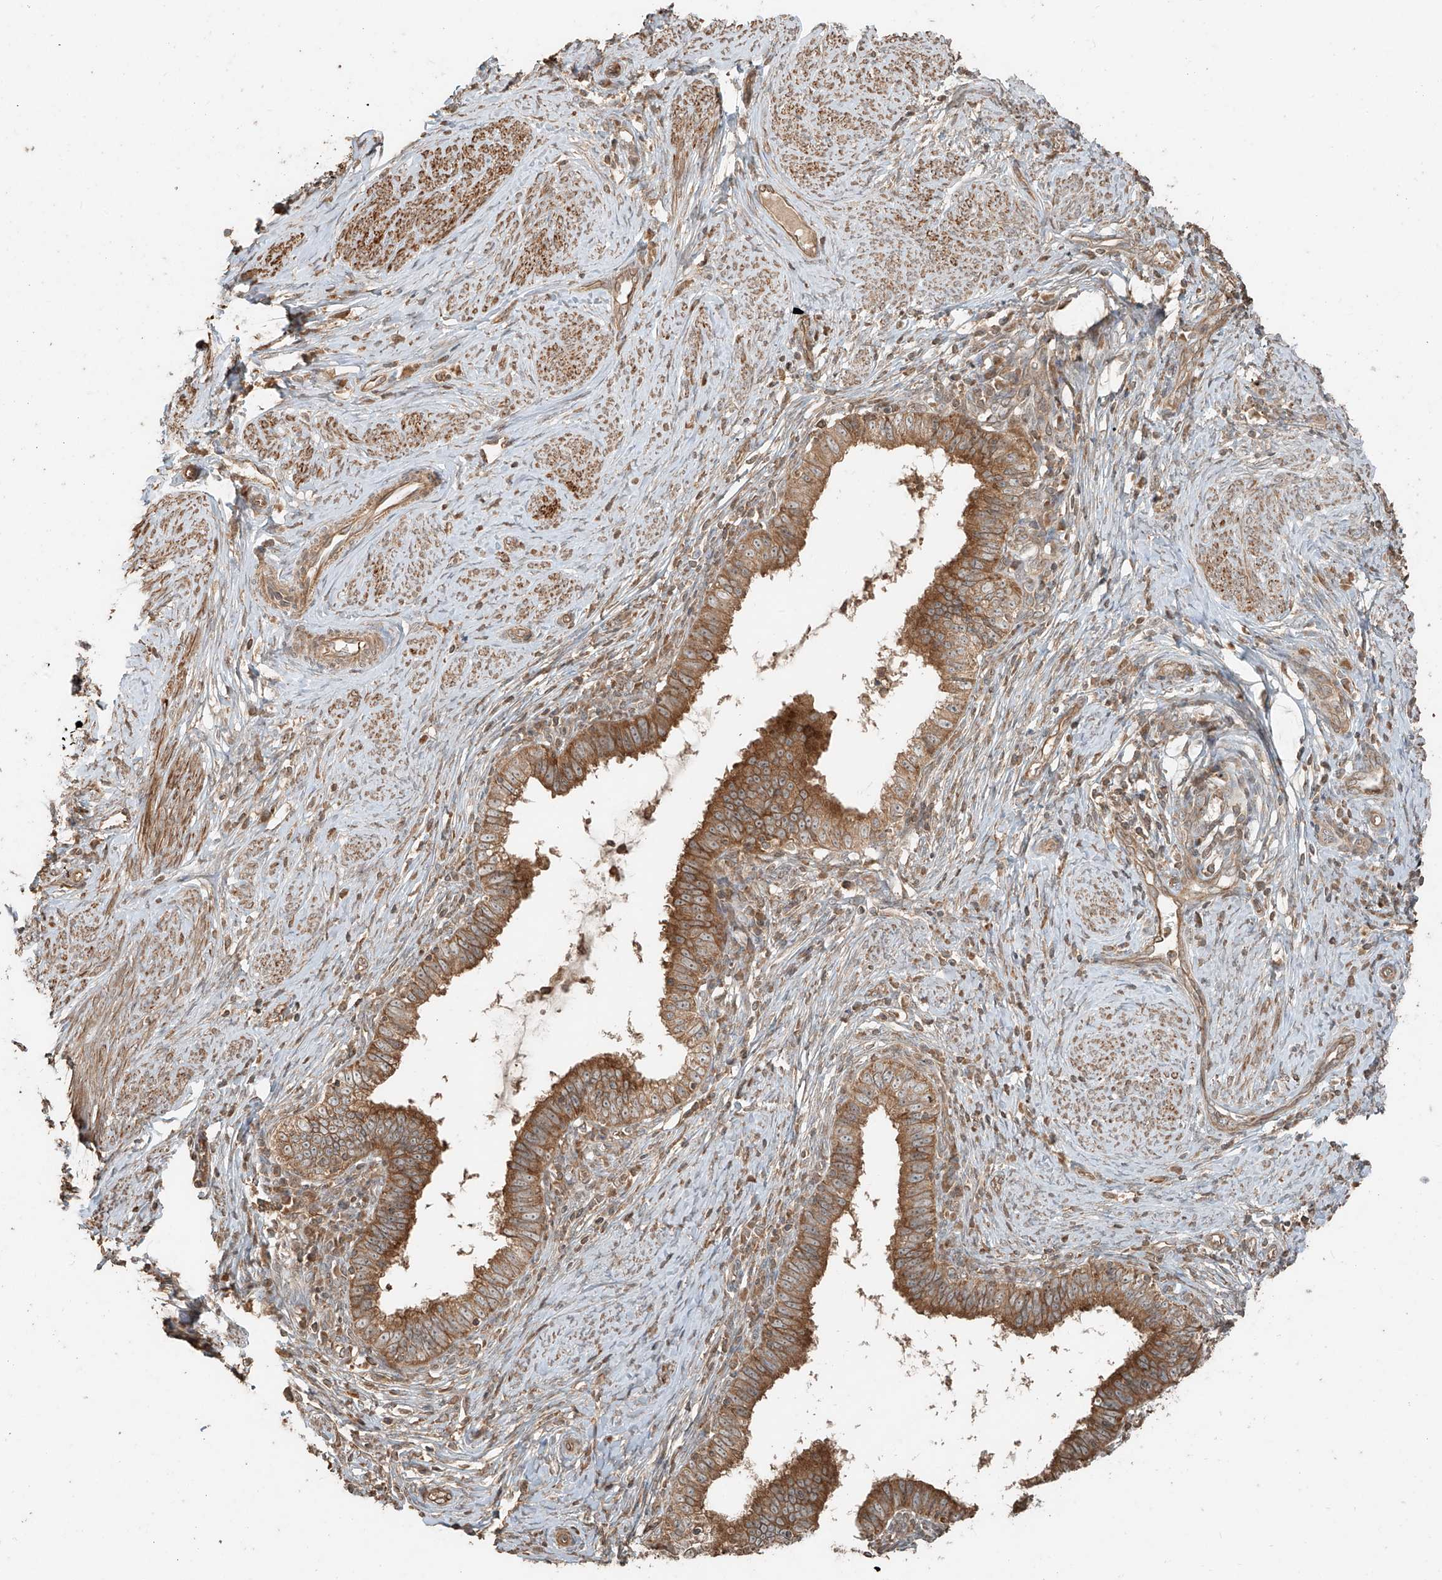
{"staining": {"intensity": "moderate", "quantity": ">75%", "location": "cytoplasmic/membranous"}, "tissue": "cervical cancer", "cell_type": "Tumor cells", "image_type": "cancer", "snomed": [{"axis": "morphology", "description": "Adenocarcinoma, NOS"}, {"axis": "topography", "description": "Cervix"}], "caption": "High-power microscopy captured an IHC histopathology image of adenocarcinoma (cervical), revealing moderate cytoplasmic/membranous staining in approximately >75% of tumor cells.", "gene": "ANKZF1", "patient": {"sex": "female", "age": 36}}